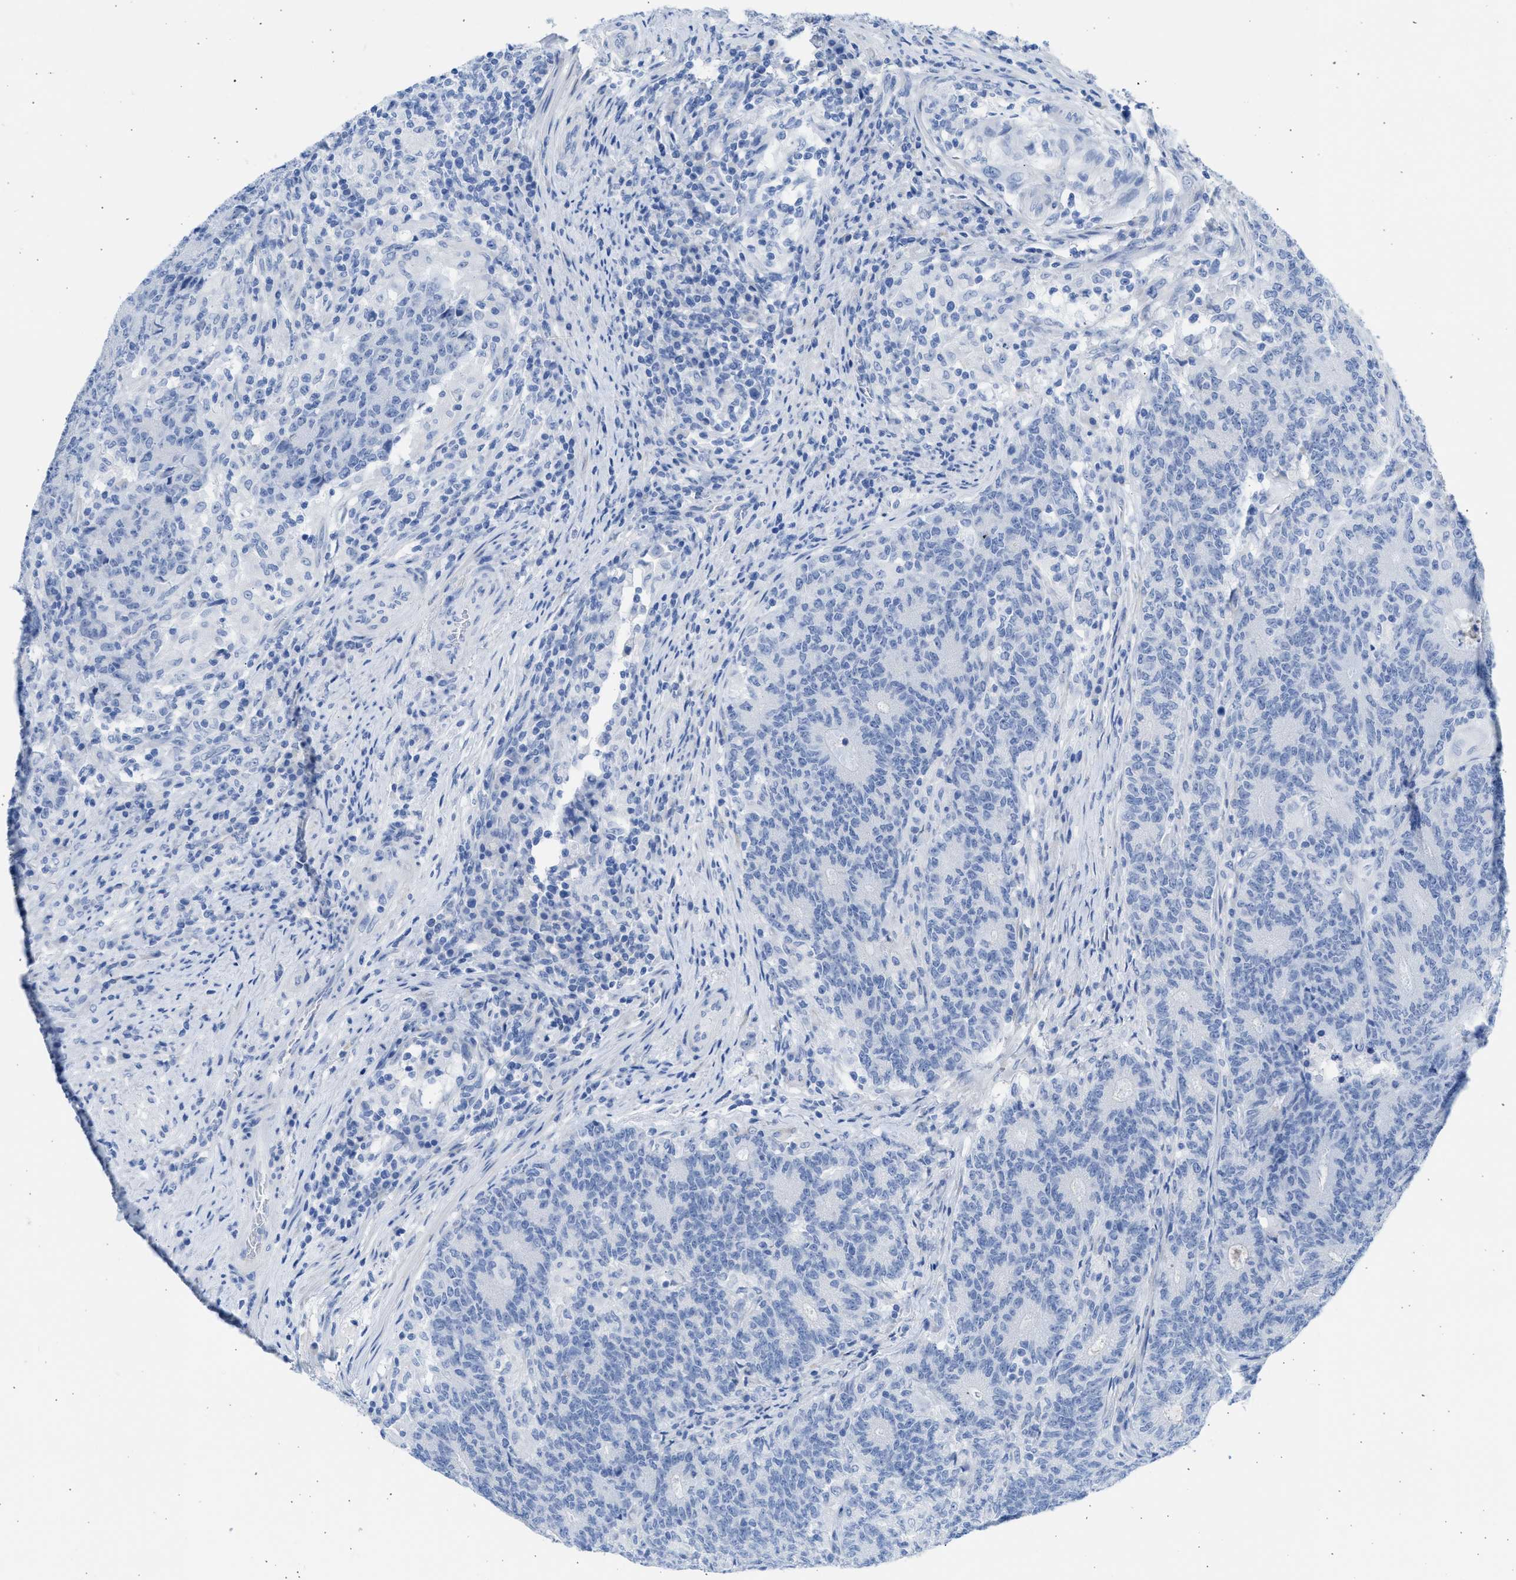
{"staining": {"intensity": "negative", "quantity": "none", "location": "none"}, "tissue": "colorectal cancer", "cell_type": "Tumor cells", "image_type": "cancer", "snomed": [{"axis": "morphology", "description": "Normal tissue, NOS"}, {"axis": "morphology", "description": "Adenocarcinoma, NOS"}, {"axis": "topography", "description": "Colon"}], "caption": "Immunohistochemistry of colorectal cancer exhibits no positivity in tumor cells.", "gene": "SPATA3", "patient": {"sex": "female", "age": 75}}